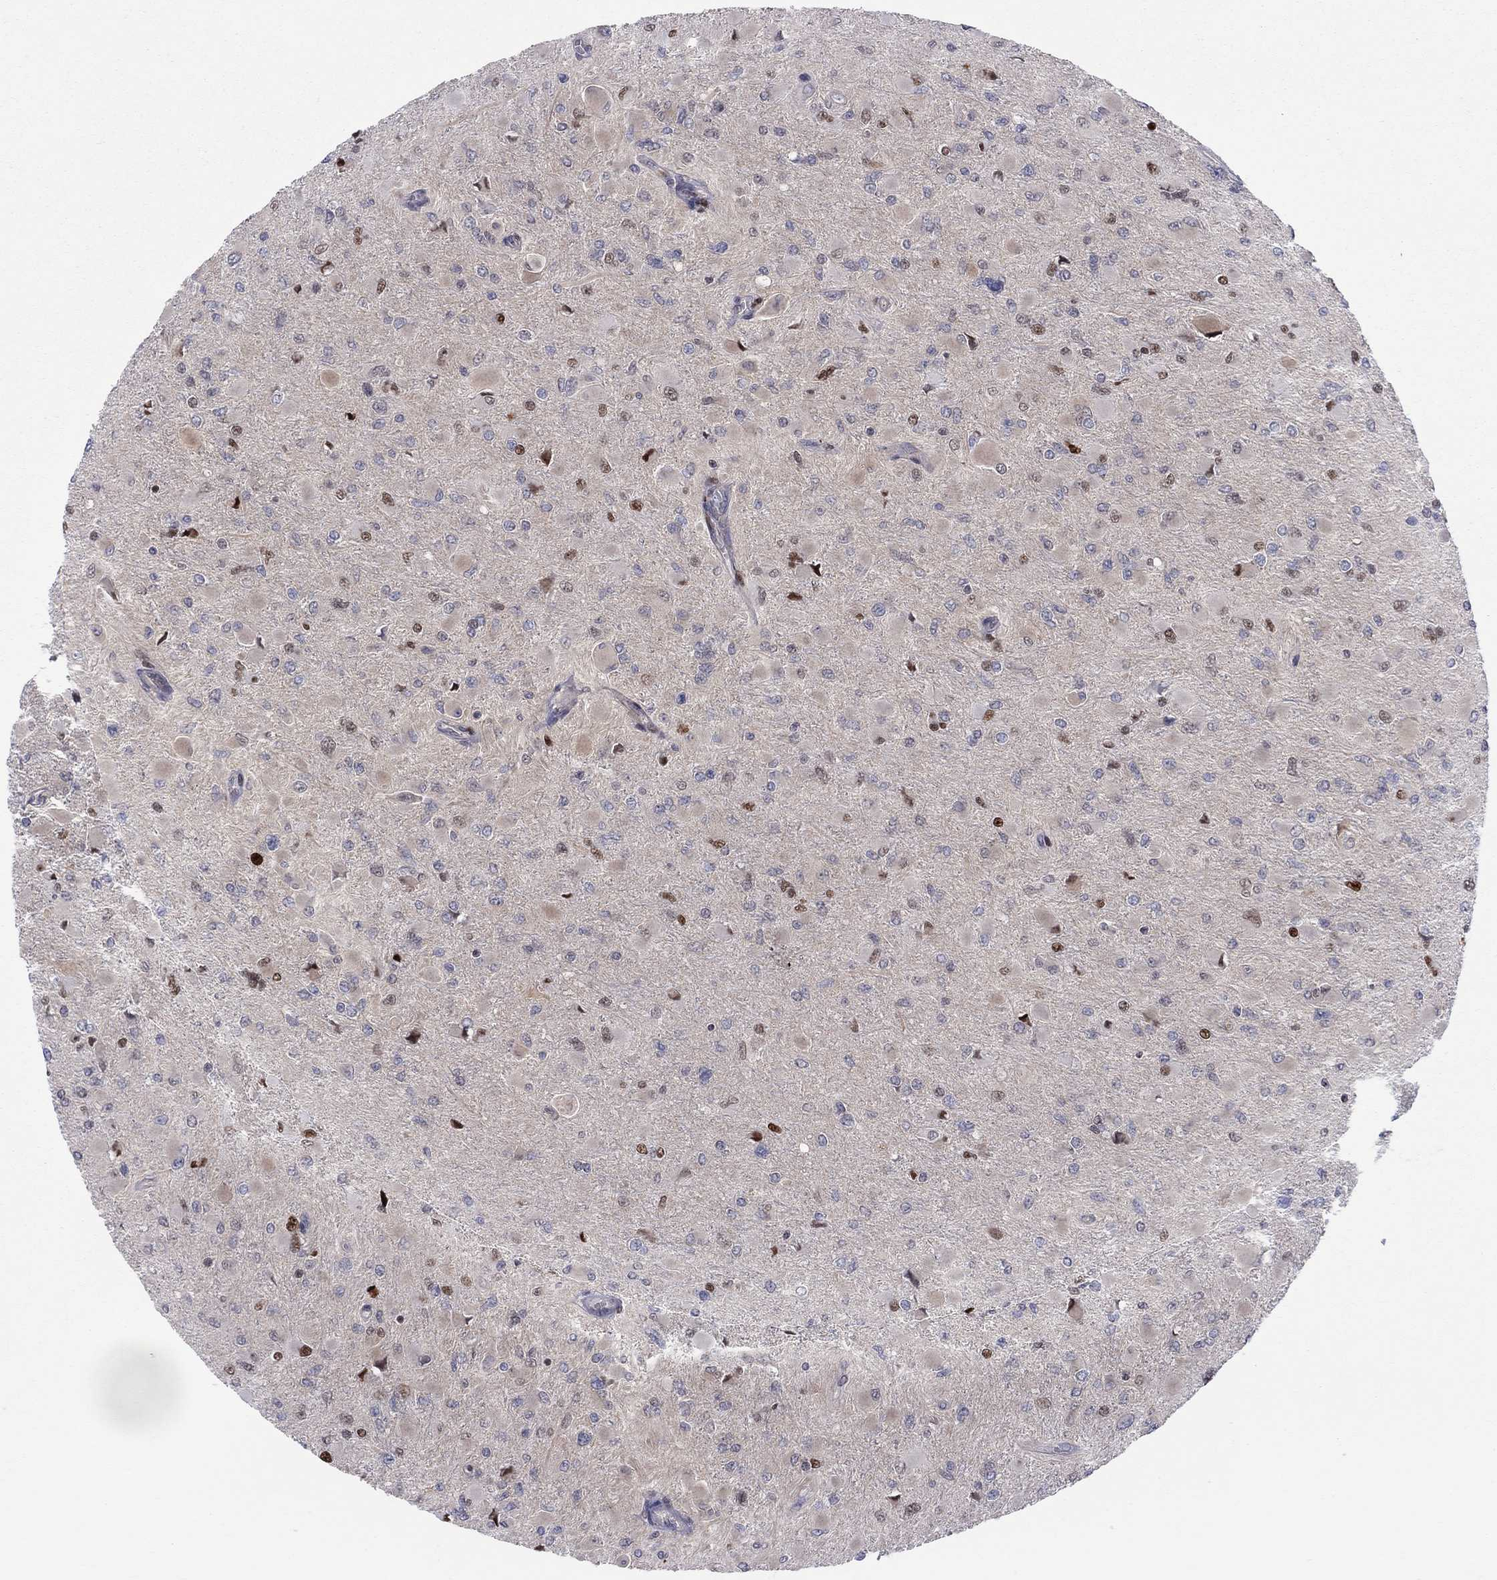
{"staining": {"intensity": "strong", "quantity": "<25%", "location": "nuclear"}, "tissue": "glioma", "cell_type": "Tumor cells", "image_type": "cancer", "snomed": [{"axis": "morphology", "description": "Glioma, malignant, High grade"}, {"axis": "topography", "description": "Cerebral cortex"}], "caption": "Immunohistochemical staining of high-grade glioma (malignant) displays strong nuclear protein expression in approximately <25% of tumor cells. Using DAB (3,3'-diaminobenzidine) (brown) and hematoxylin (blue) stains, captured at high magnification using brightfield microscopy.", "gene": "ZNHIT3", "patient": {"sex": "female", "age": 36}}